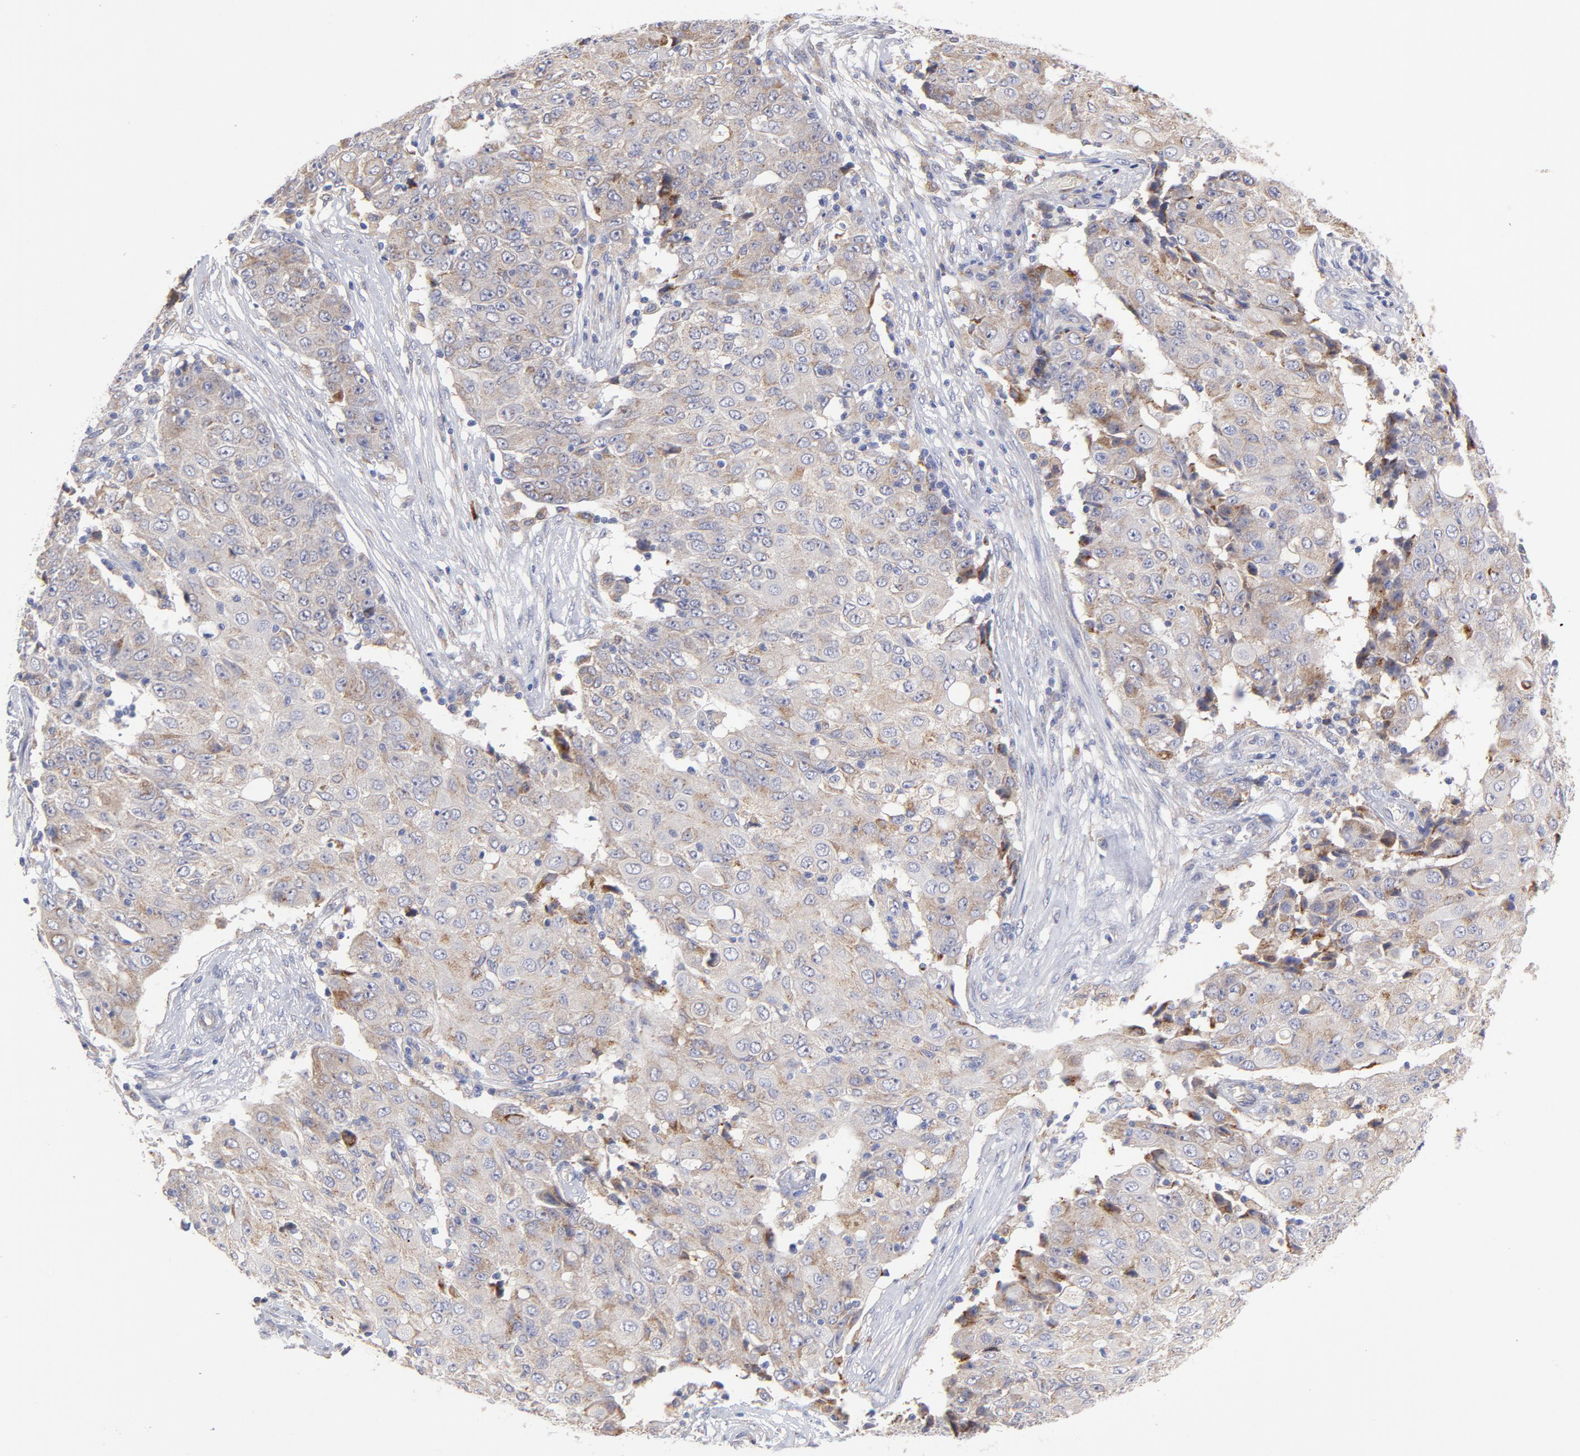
{"staining": {"intensity": "moderate", "quantity": "<25%", "location": "cytoplasmic/membranous"}, "tissue": "ovarian cancer", "cell_type": "Tumor cells", "image_type": "cancer", "snomed": [{"axis": "morphology", "description": "Carcinoma, endometroid"}, {"axis": "topography", "description": "Ovary"}], "caption": "A brown stain labels moderate cytoplasmic/membranous expression of a protein in ovarian cancer tumor cells.", "gene": "RAPGEF3", "patient": {"sex": "female", "age": 42}}